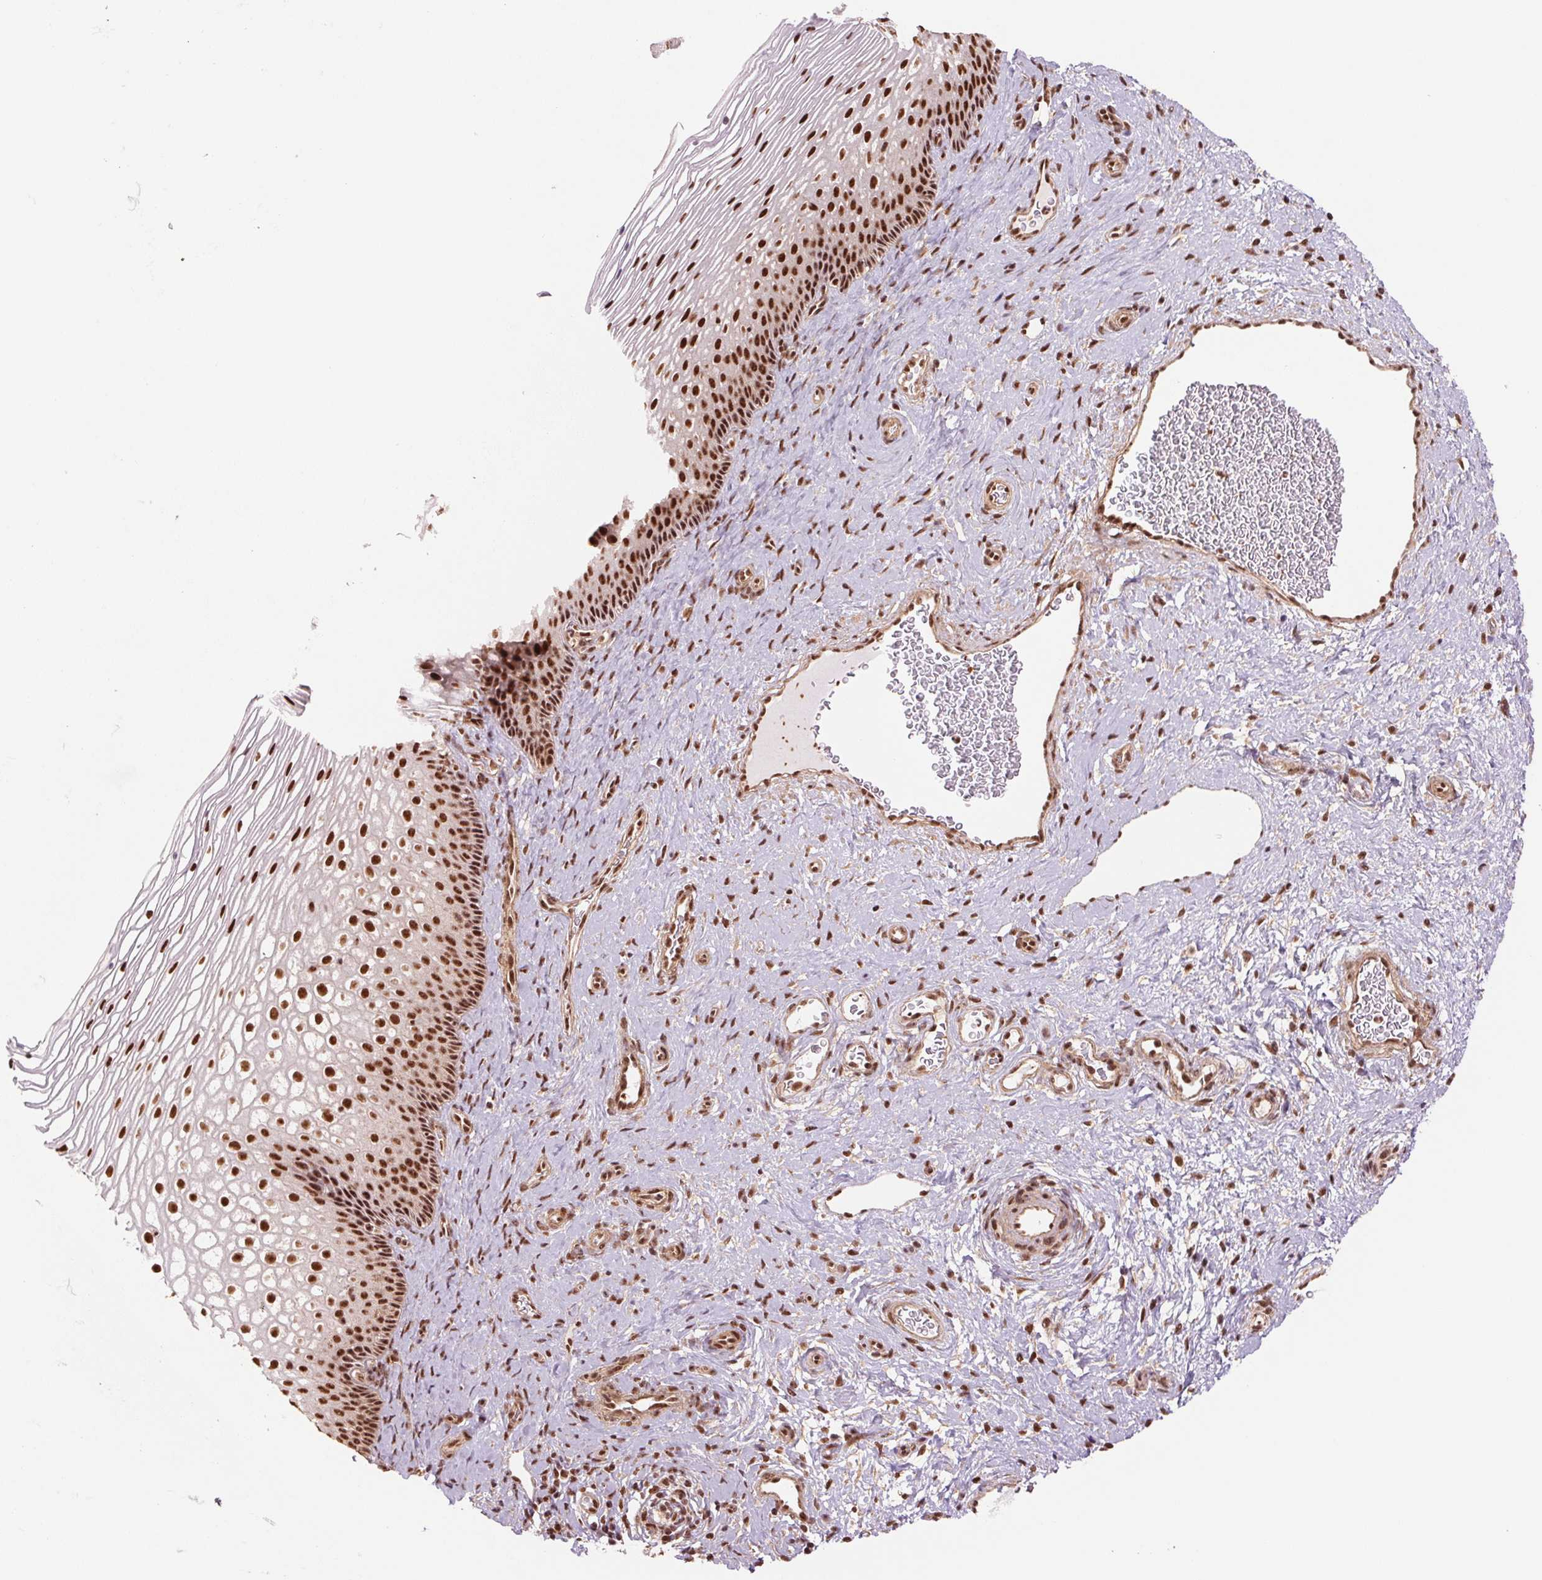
{"staining": {"intensity": "strong", "quantity": ">75%", "location": "nuclear"}, "tissue": "cervix", "cell_type": "Glandular cells", "image_type": "normal", "snomed": [{"axis": "morphology", "description": "Normal tissue, NOS"}, {"axis": "topography", "description": "Cervix"}], "caption": "Glandular cells display high levels of strong nuclear positivity in approximately >75% of cells in unremarkable human cervix. (Stains: DAB (3,3'-diaminobenzidine) in brown, nuclei in blue, Microscopy: brightfield microscopy at high magnification).", "gene": "CWC25", "patient": {"sex": "female", "age": 34}}